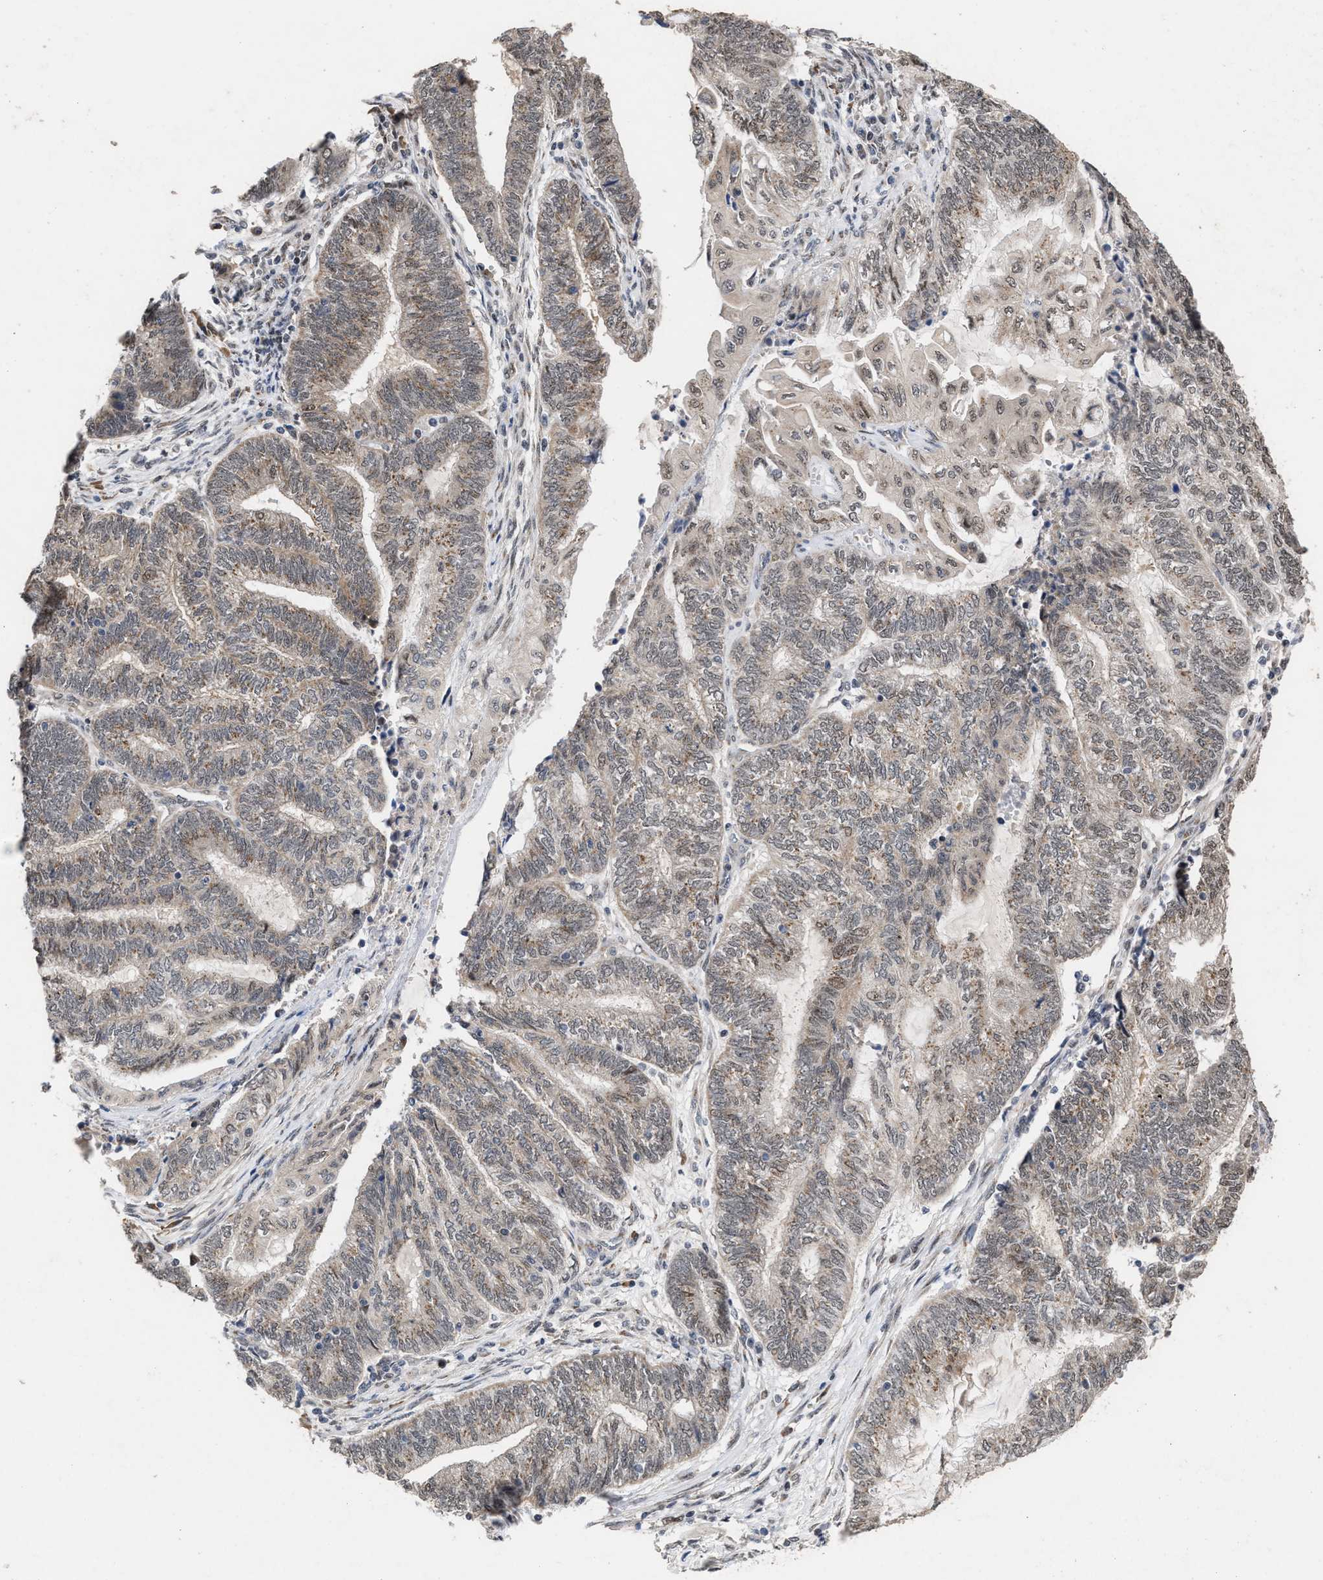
{"staining": {"intensity": "weak", "quantity": "25%-75%", "location": "cytoplasmic/membranous"}, "tissue": "endometrial cancer", "cell_type": "Tumor cells", "image_type": "cancer", "snomed": [{"axis": "morphology", "description": "Adenocarcinoma, NOS"}, {"axis": "topography", "description": "Uterus"}, {"axis": "topography", "description": "Endometrium"}], "caption": "Adenocarcinoma (endometrial) was stained to show a protein in brown. There is low levels of weak cytoplasmic/membranous positivity in approximately 25%-75% of tumor cells. (DAB = brown stain, brightfield microscopy at high magnification).", "gene": "MKNK2", "patient": {"sex": "female", "age": 70}}